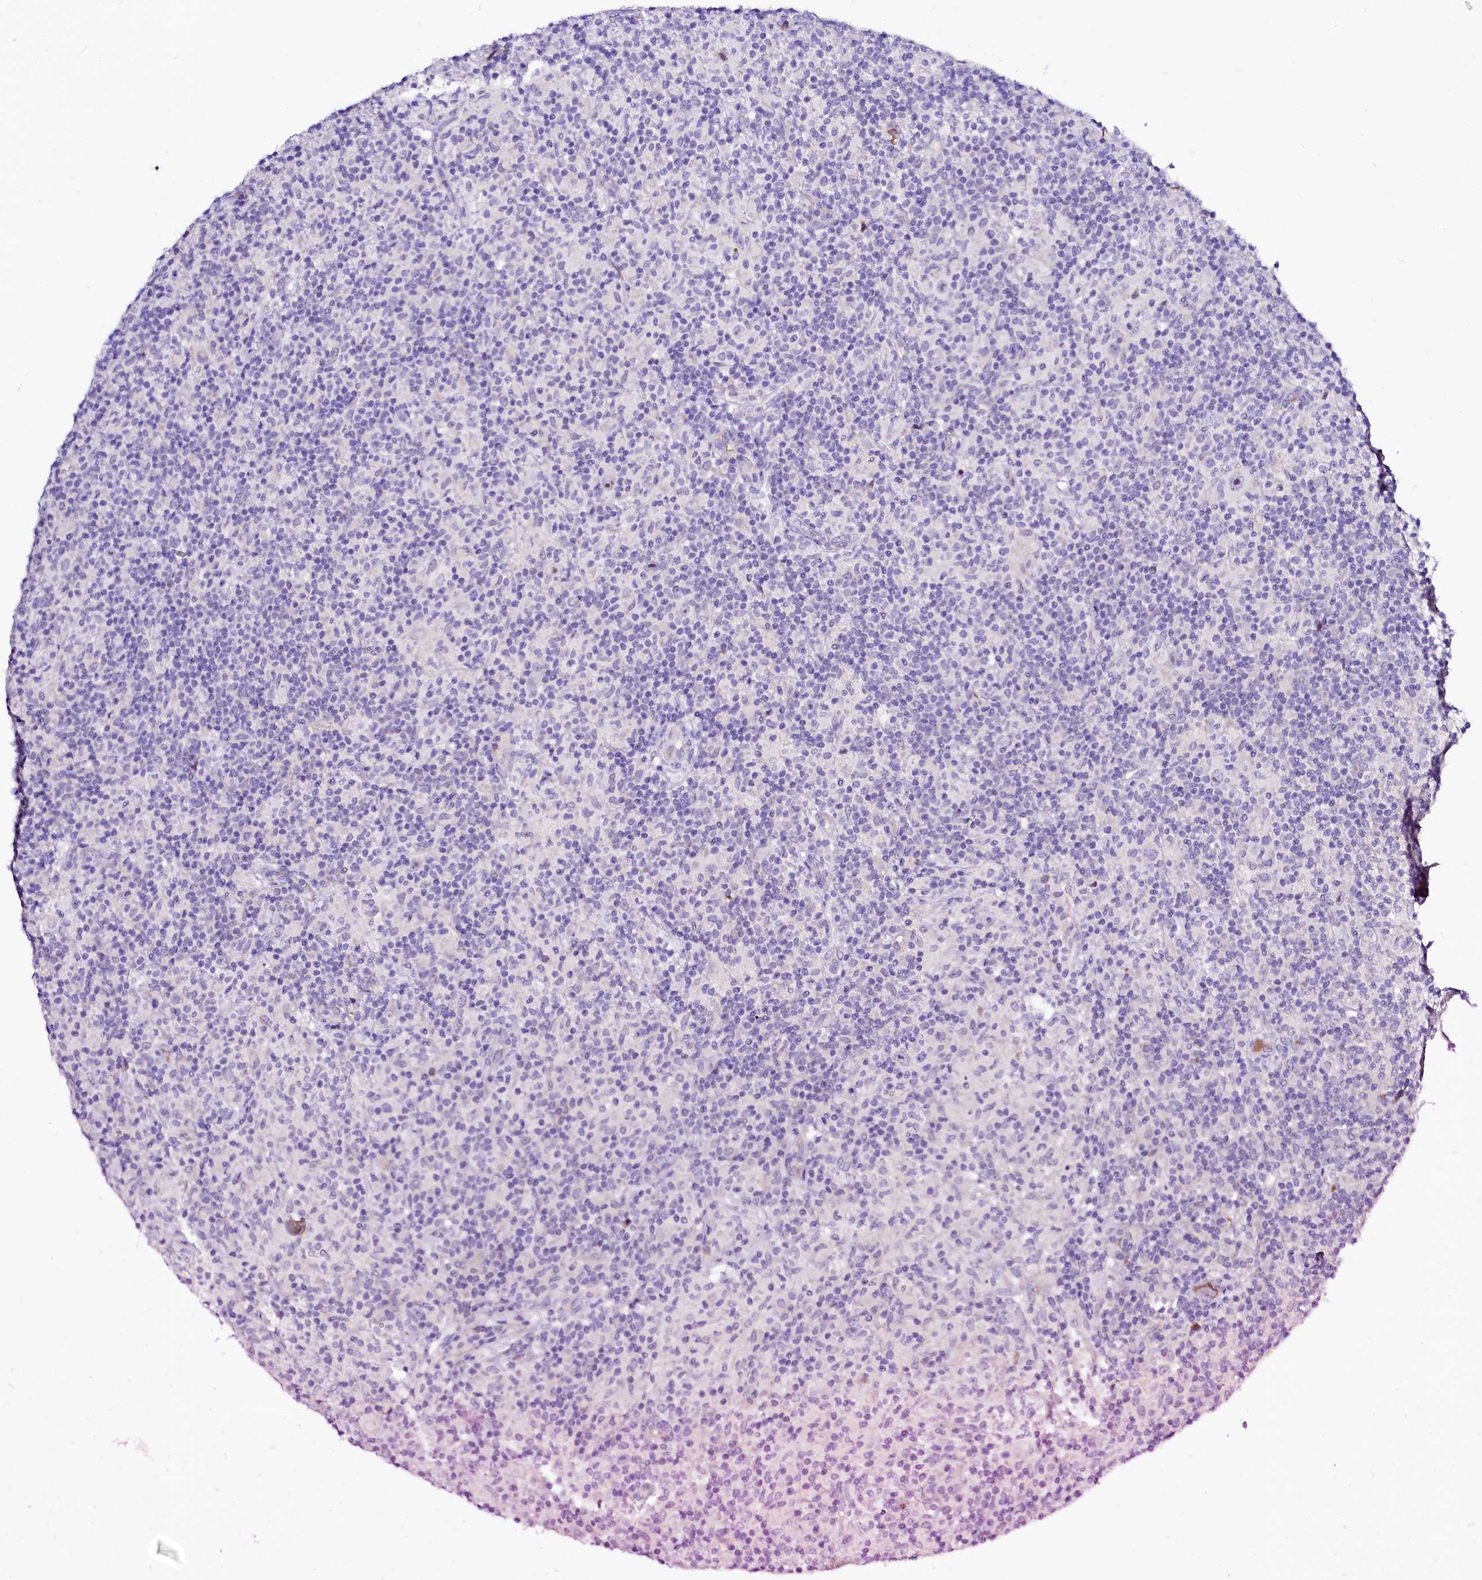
{"staining": {"intensity": "negative", "quantity": "none", "location": "none"}, "tissue": "lymphoma", "cell_type": "Tumor cells", "image_type": "cancer", "snomed": [{"axis": "morphology", "description": "Hodgkin's disease, NOS"}, {"axis": "topography", "description": "Lymph node"}], "caption": "IHC histopathology image of neoplastic tissue: human Hodgkin's disease stained with DAB (3,3'-diaminobenzidine) reveals no significant protein expression in tumor cells.", "gene": "BTBD16", "patient": {"sex": "male", "age": 70}}